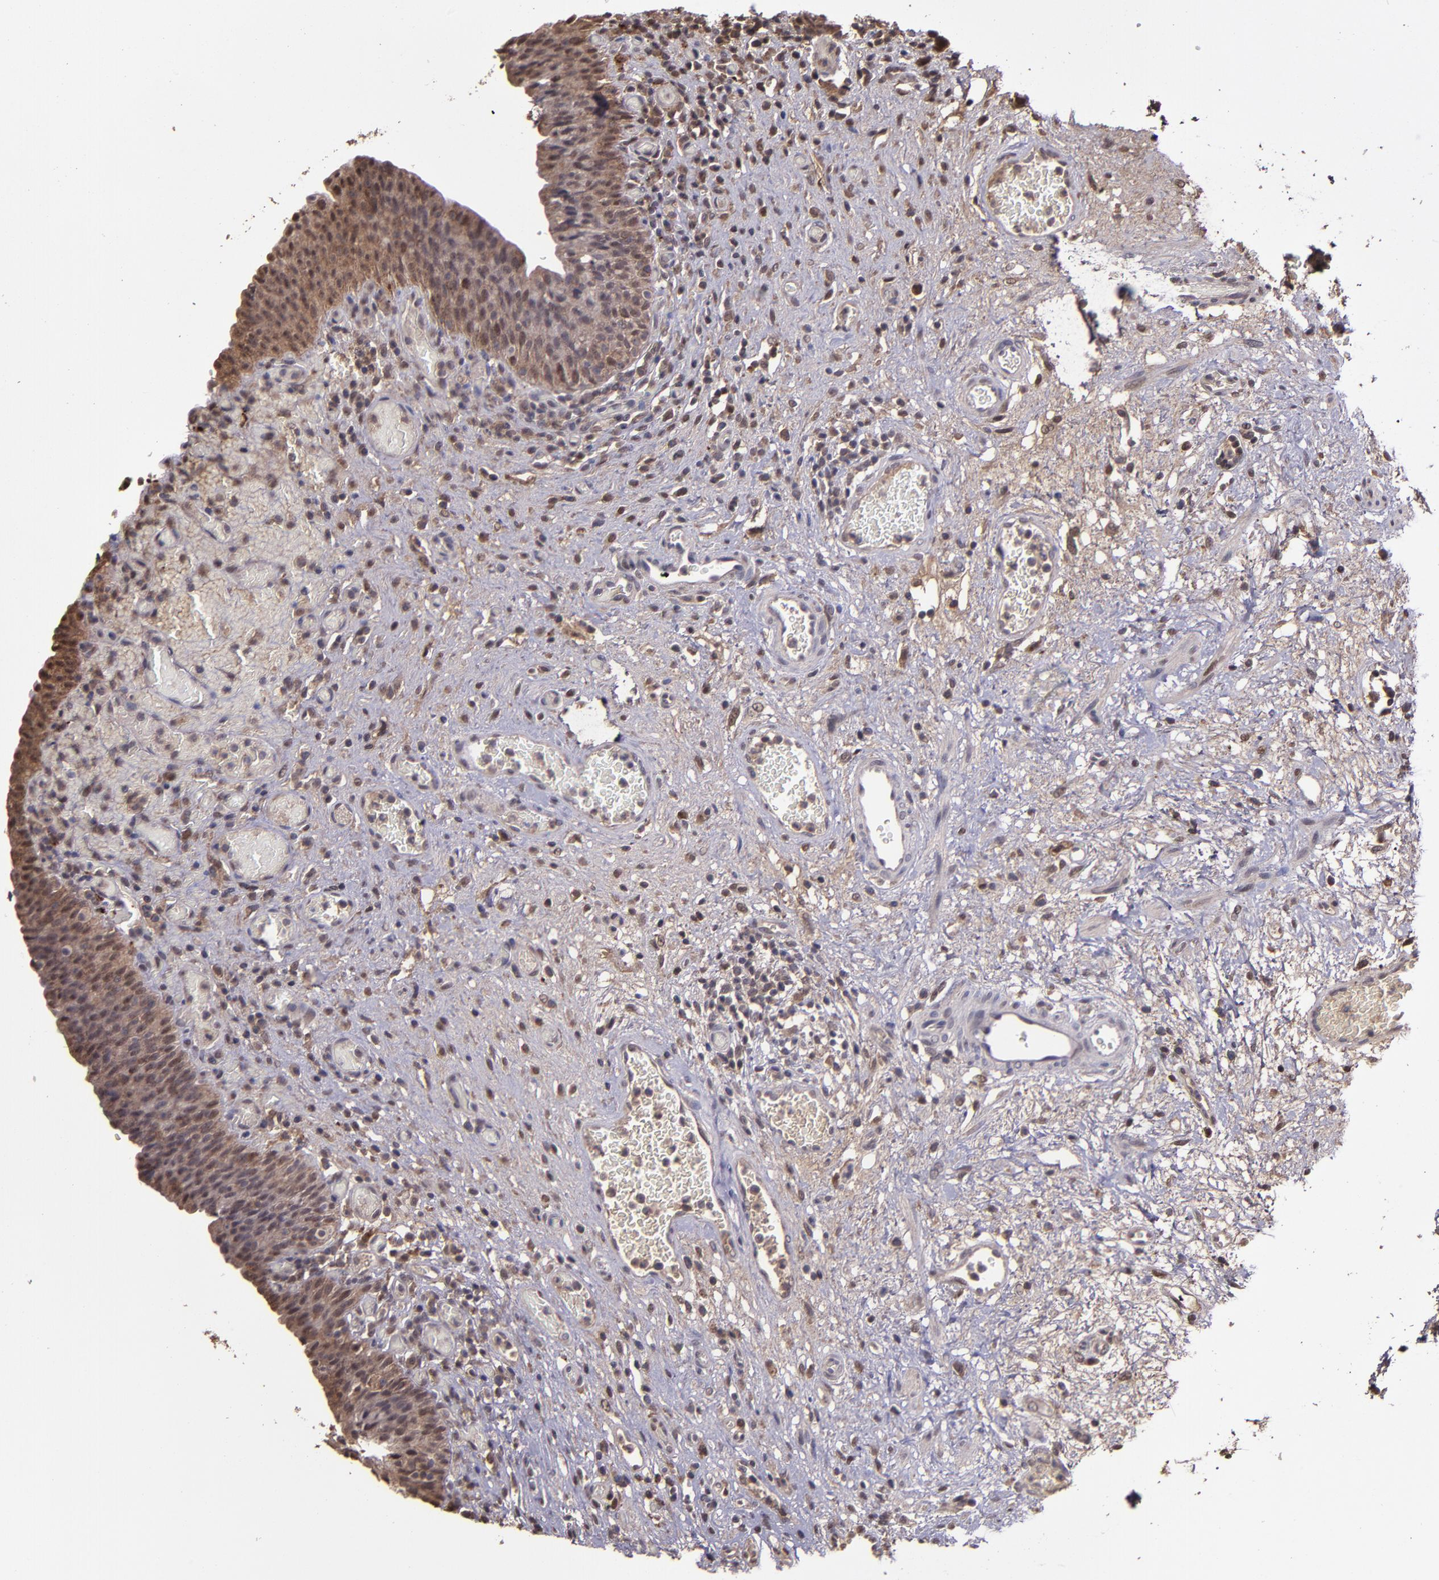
{"staining": {"intensity": "moderate", "quantity": ">75%", "location": "cytoplasmic/membranous,nuclear"}, "tissue": "urinary bladder", "cell_type": "Urothelial cells", "image_type": "normal", "snomed": [{"axis": "morphology", "description": "Normal tissue, NOS"}, {"axis": "morphology", "description": "Urothelial carcinoma, High grade"}, {"axis": "topography", "description": "Urinary bladder"}], "caption": "A medium amount of moderate cytoplasmic/membranous,nuclear expression is appreciated in approximately >75% of urothelial cells in normal urinary bladder. (Brightfield microscopy of DAB IHC at high magnification).", "gene": "SERPINF2", "patient": {"sex": "male", "age": 51}}